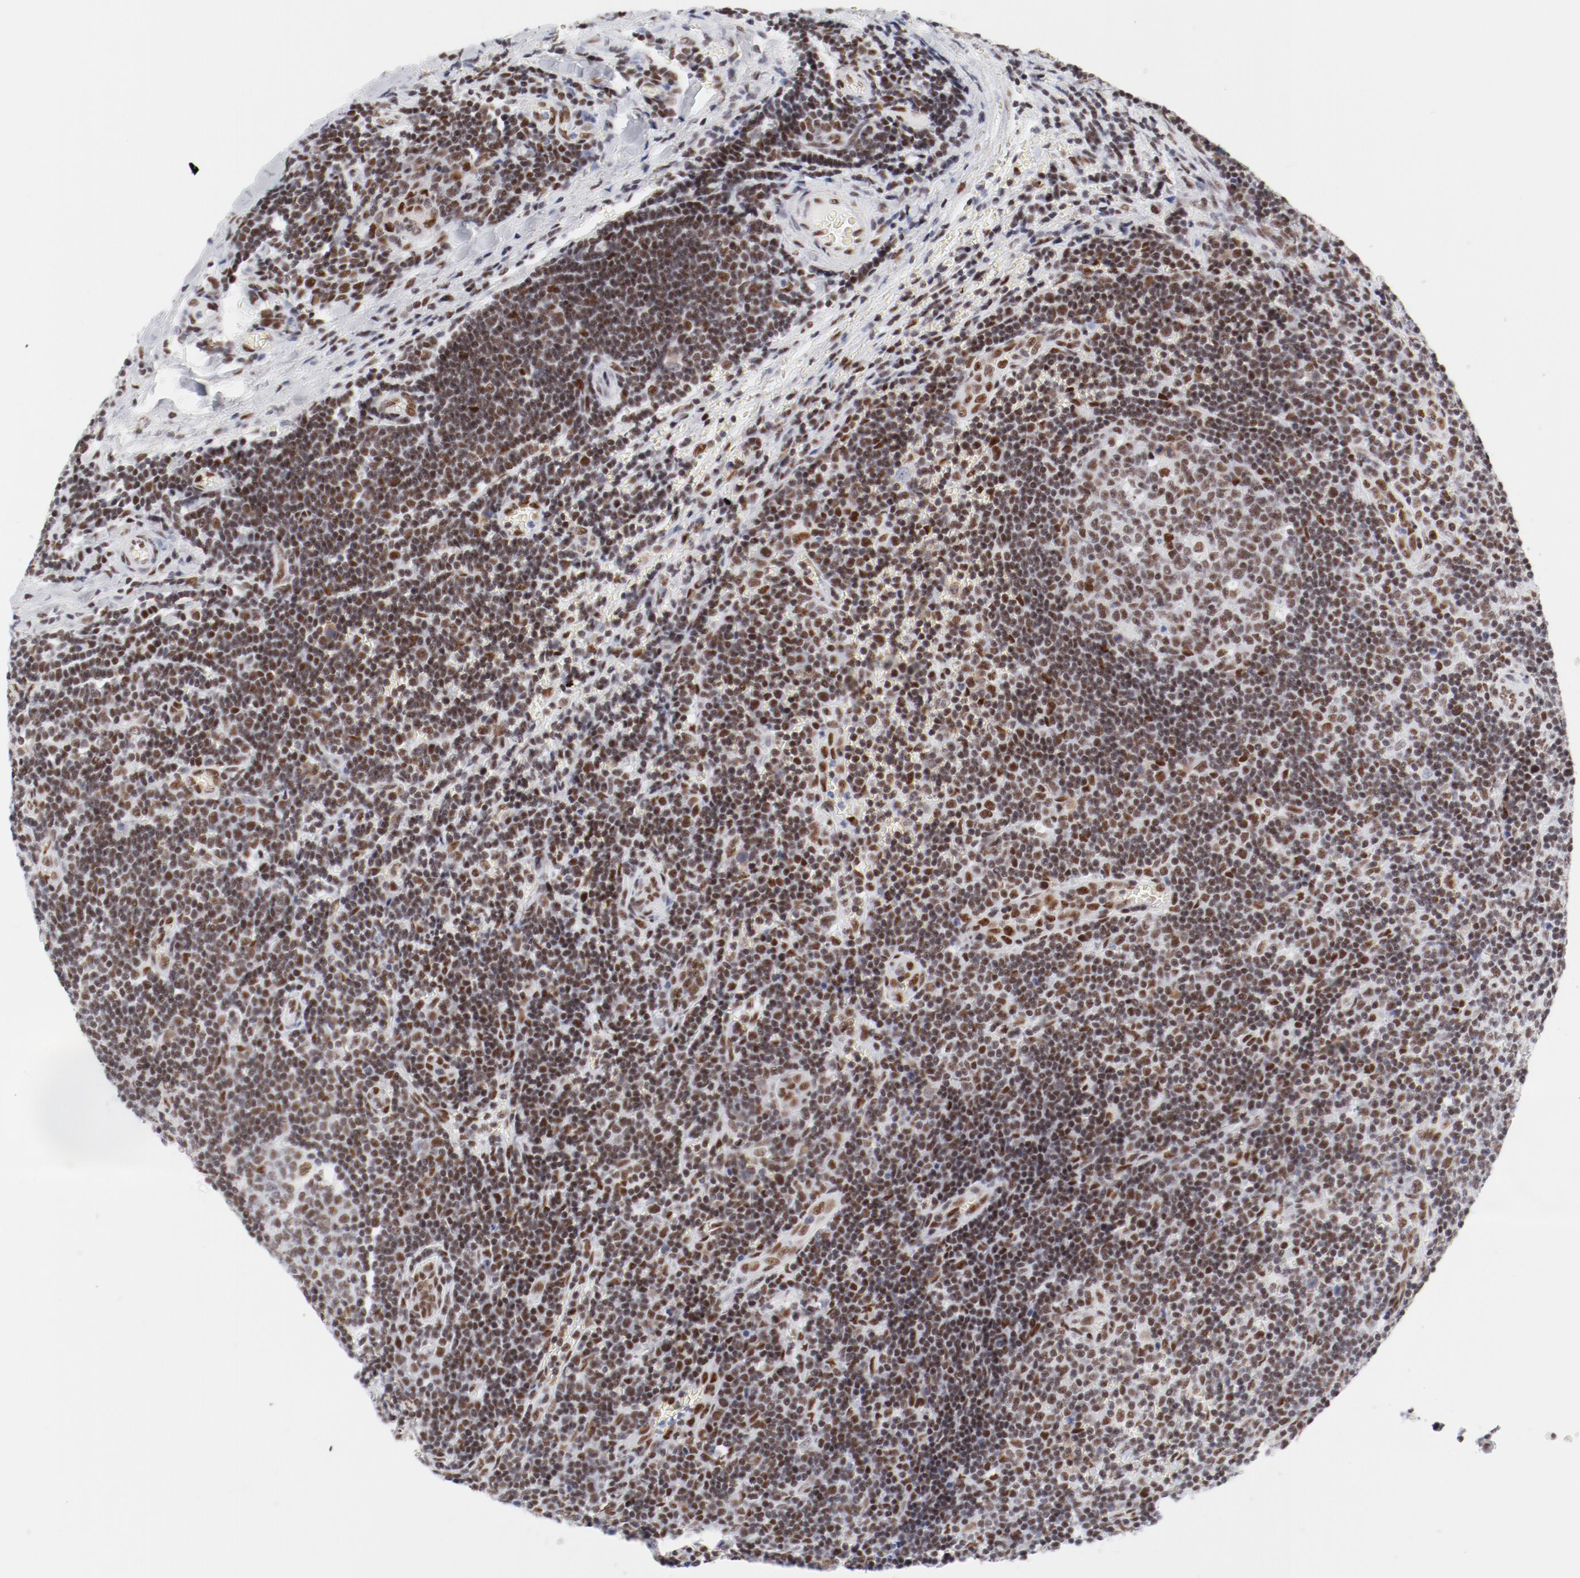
{"staining": {"intensity": "moderate", "quantity": ">75%", "location": "nuclear"}, "tissue": "lymph node", "cell_type": "Germinal center cells", "image_type": "normal", "snomed": [{"axis": "morphology", "description": "Normal tissue, NOS"}, {"axis": "topography", "description": "Lymph node"}, {"axis": "topography", "description": "Salivary gland"}], "caption": "Benign lymph node demonstrates moderate nuclear expression in approximately >75% of germinal center cells The staining is performed using DAB brown chromogen to label protein expression. The nuclei are counter-stained blue using hematoxylin..", "gene": "ATF2", "patient": {"sex": "male", "age": 8}}